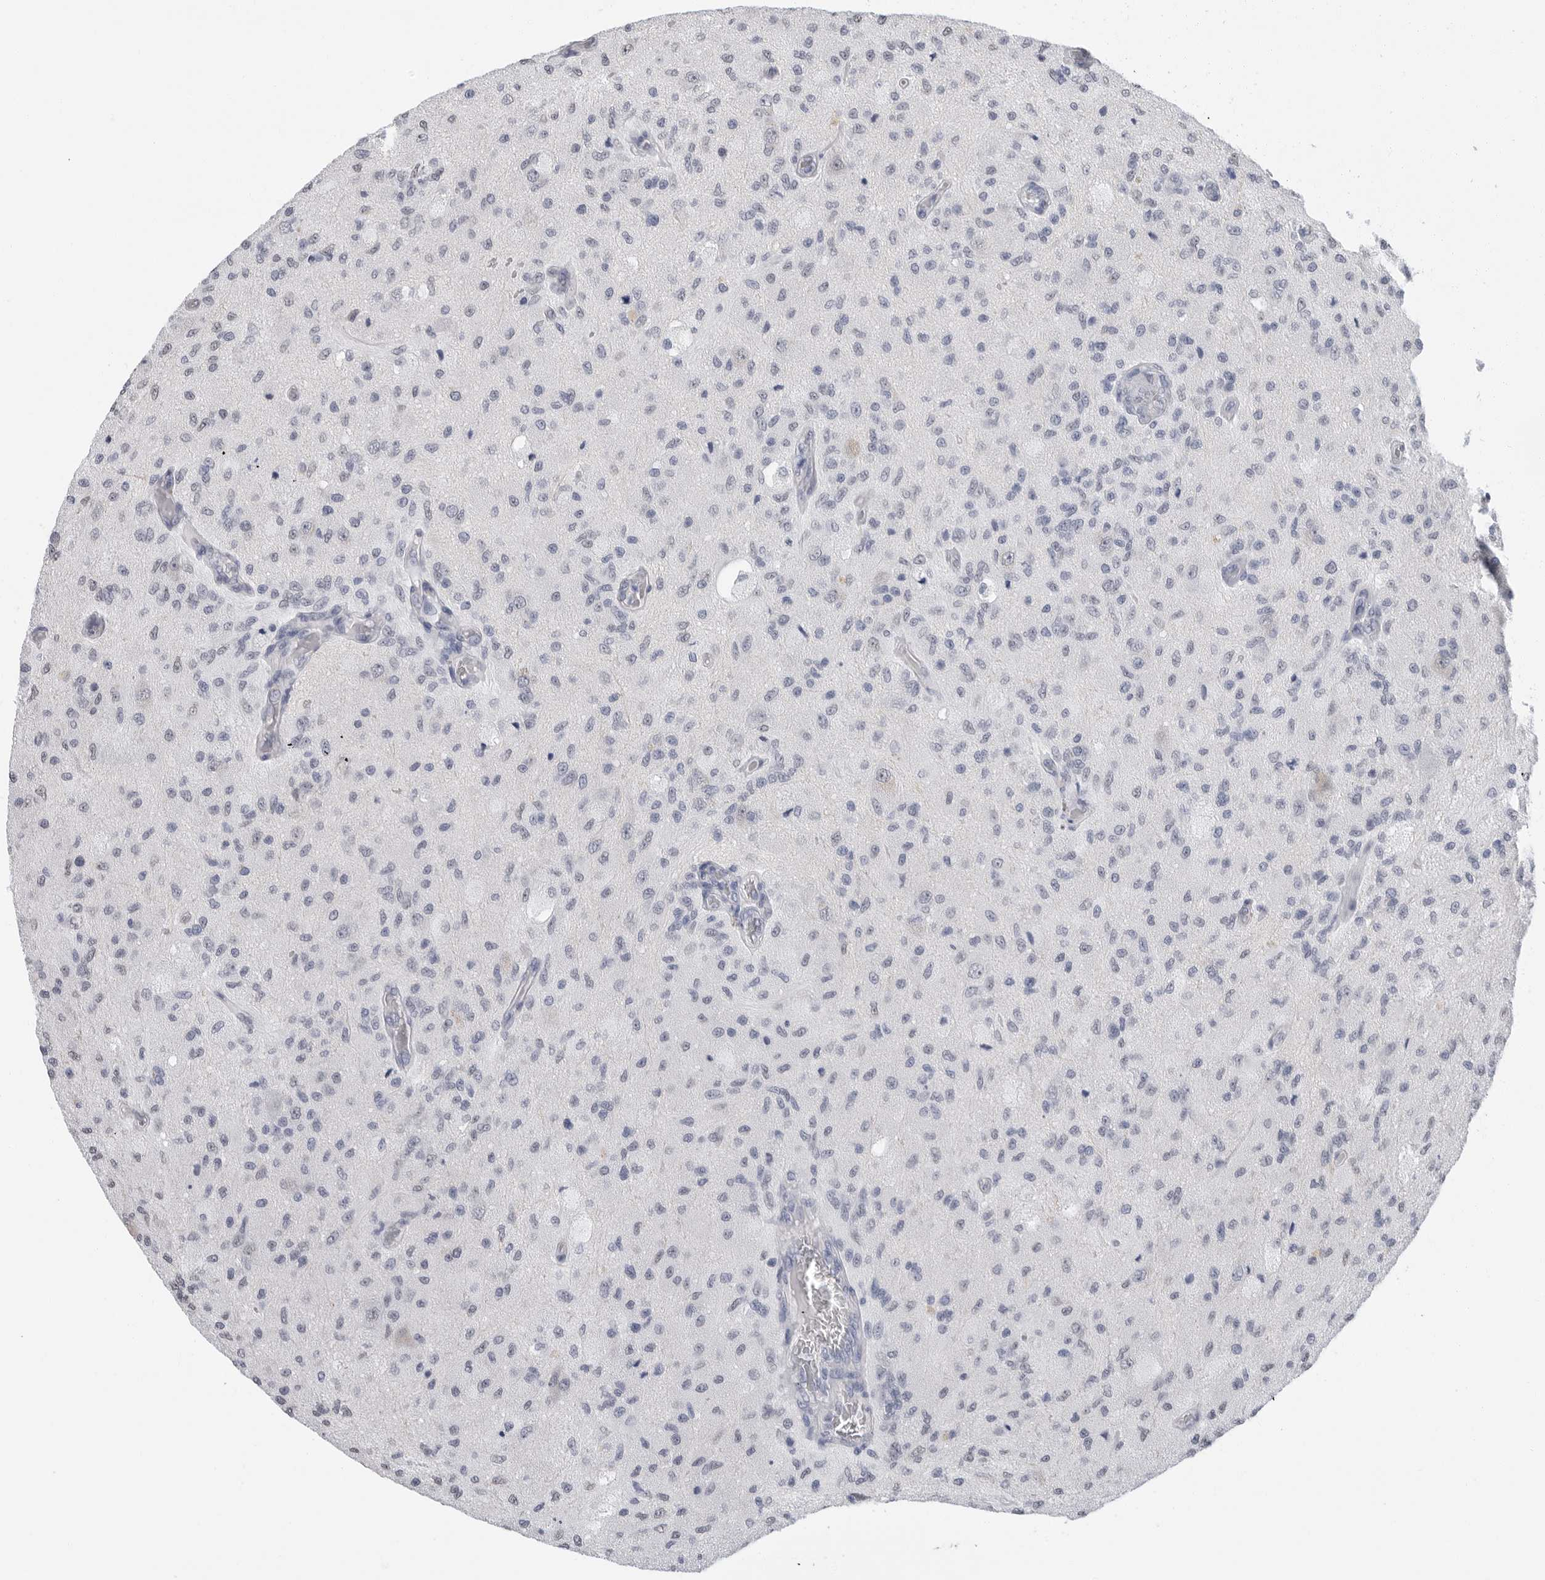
{"staining": {"intensity": "negative", "quantity": "none", "location": "none"}, "tissue": "glioma", "cell_type": "Tumor cells", "image_type": "cancer", "snomed": [{"axis": "morphology", "description": "Normal tissue, NOS"}, {"axis": "morphology", "description": "Glioma, malignant, High grade"}, {"axis": "topography", "description": "Cerebral cortex"}], "caption": "Tumor cells are negative for protein expression in human malignant glioma (high-grade).", "gene": "ARHGEF10", "patient": {"sex": "male", "age": 77}}